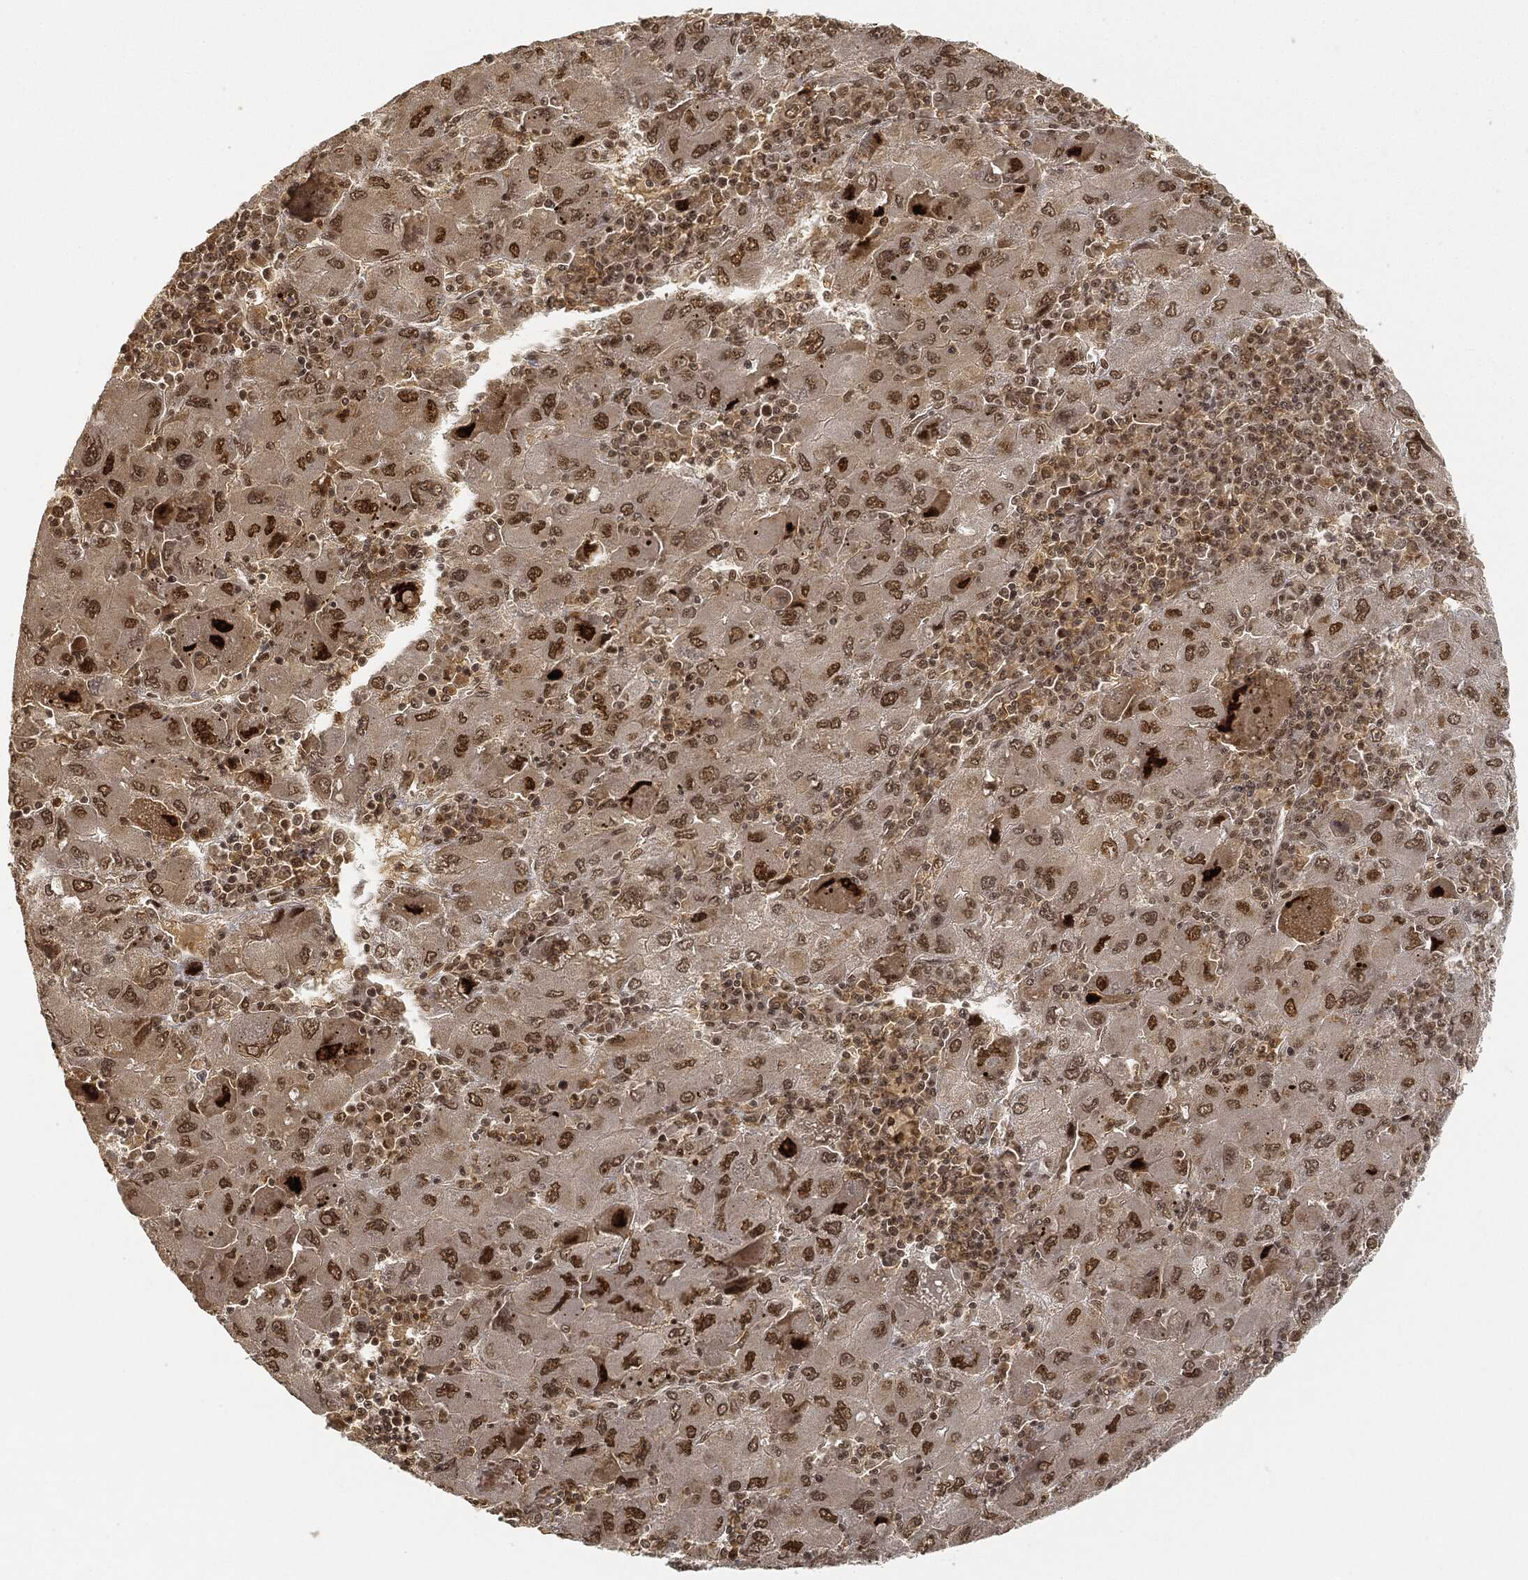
{"staining": {"intensity": "strong", "quantity": "25%-75%", "location": "nuclear"}, "tissue": "liver cancer", "cell_type": "Tumor cells", "image_type": "cancer", "snomed": [{"axis": "morphology", "description": "Carcinoma, Hepatocellular, NOS"}, {"axis": "topography", "description": "Liver"}], "caption": "A photomicrograph of human liver hepatocellular carcinoma stained for a protein demonstrates strong nuclear brown staining in tumor cells. (DAB IHC, brown staining for protein, blue staining for nuclei).", "gene": "CIB1", "patient": {"sex": "male", "age": 75}}